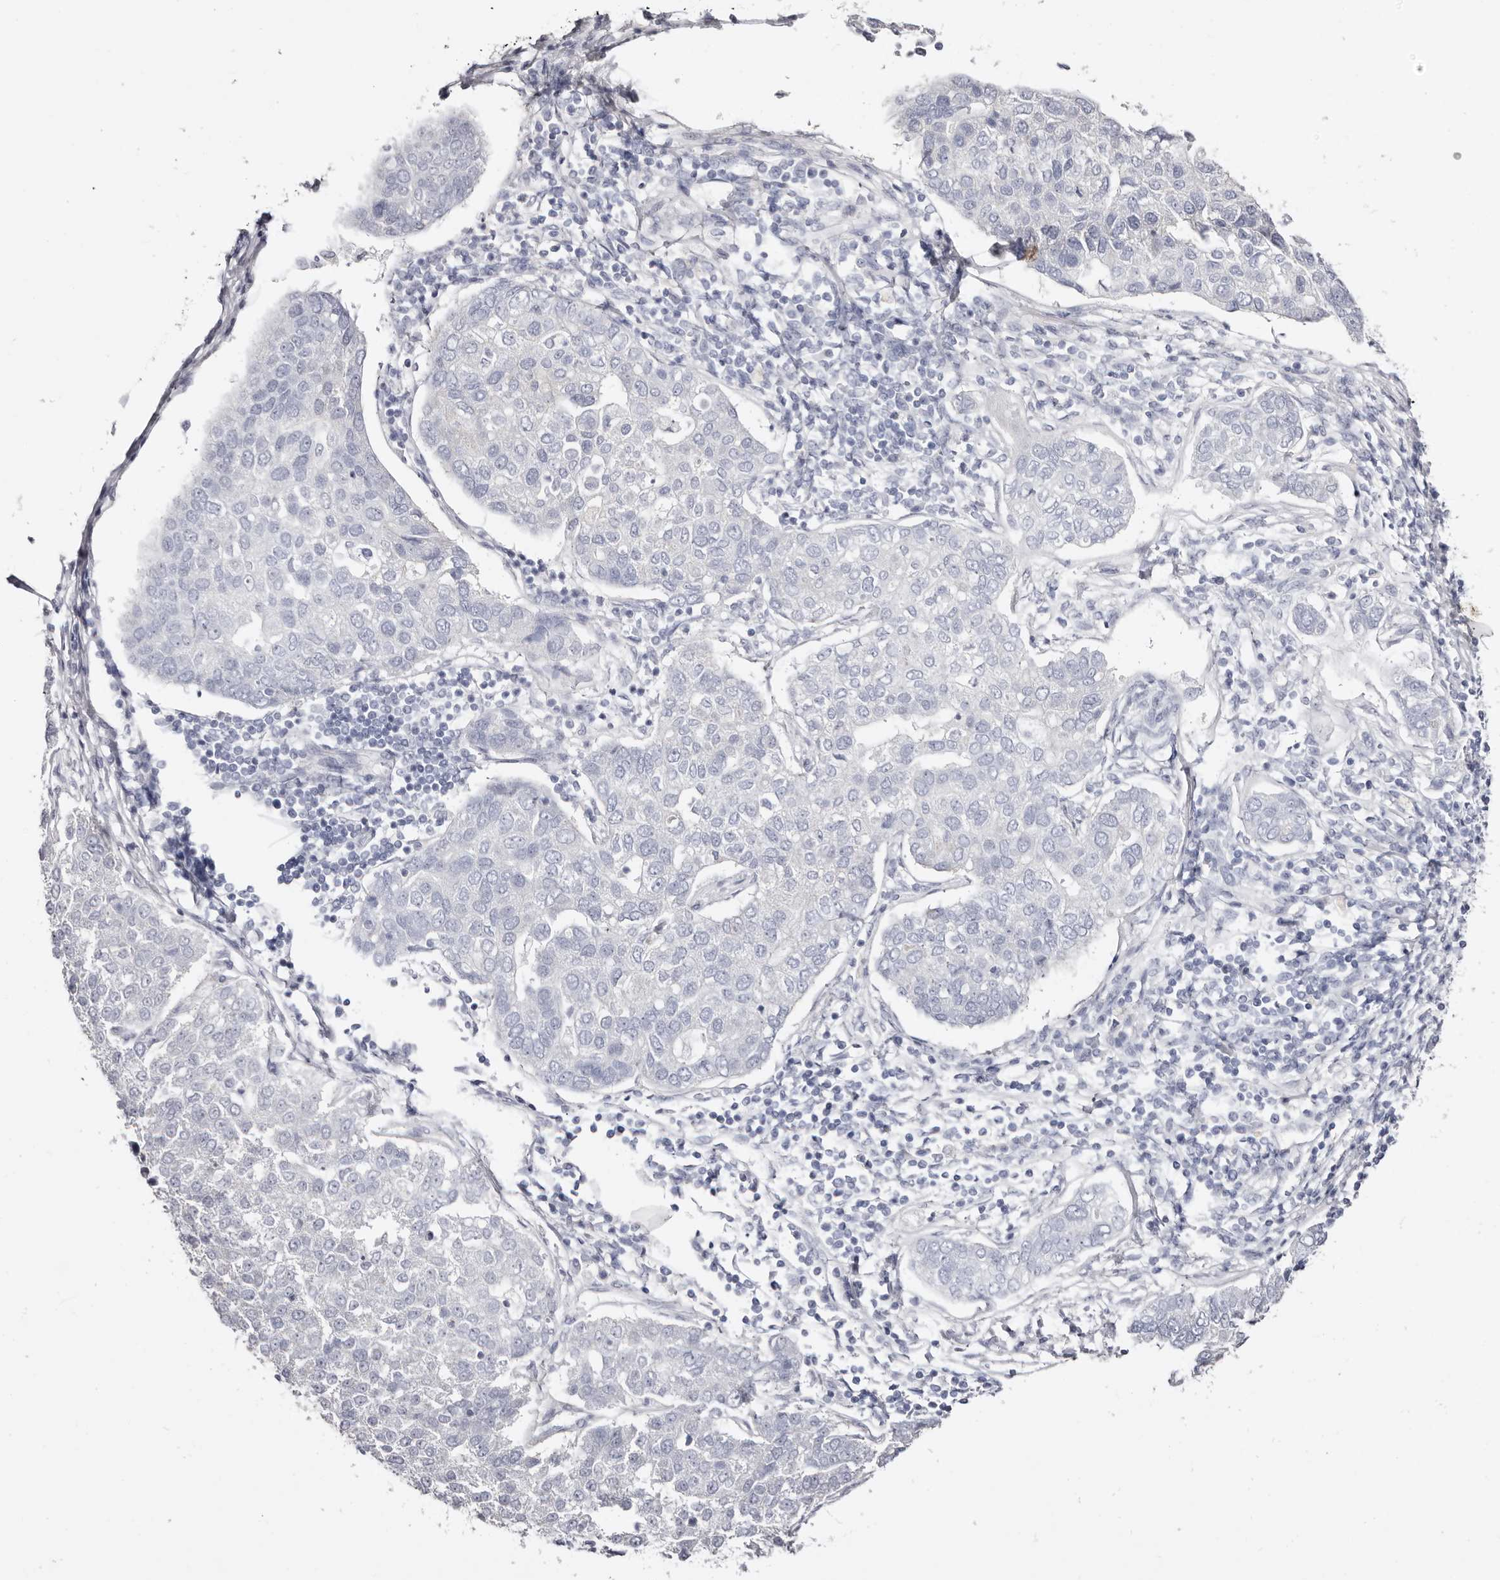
{"staining": {"intensity": "negative", "quantity": "none", "location": "none"}, "tissue": "pancreatic cancer", "cell_type": "Tumor cells", "image_type": "cancer", "snomed": [{"axis": "morphology", "description": "Adenocarcinoma, NOS"}, {"axis": "topography", "description": "Pancreas"}], "caption": "Micrograph shows no protein expression in tumor cells of pancreatic cancer (adenocarcinoma) tissue.", "gene": "AKNAD1", "patient": {"sex": "female", "age": 61}}